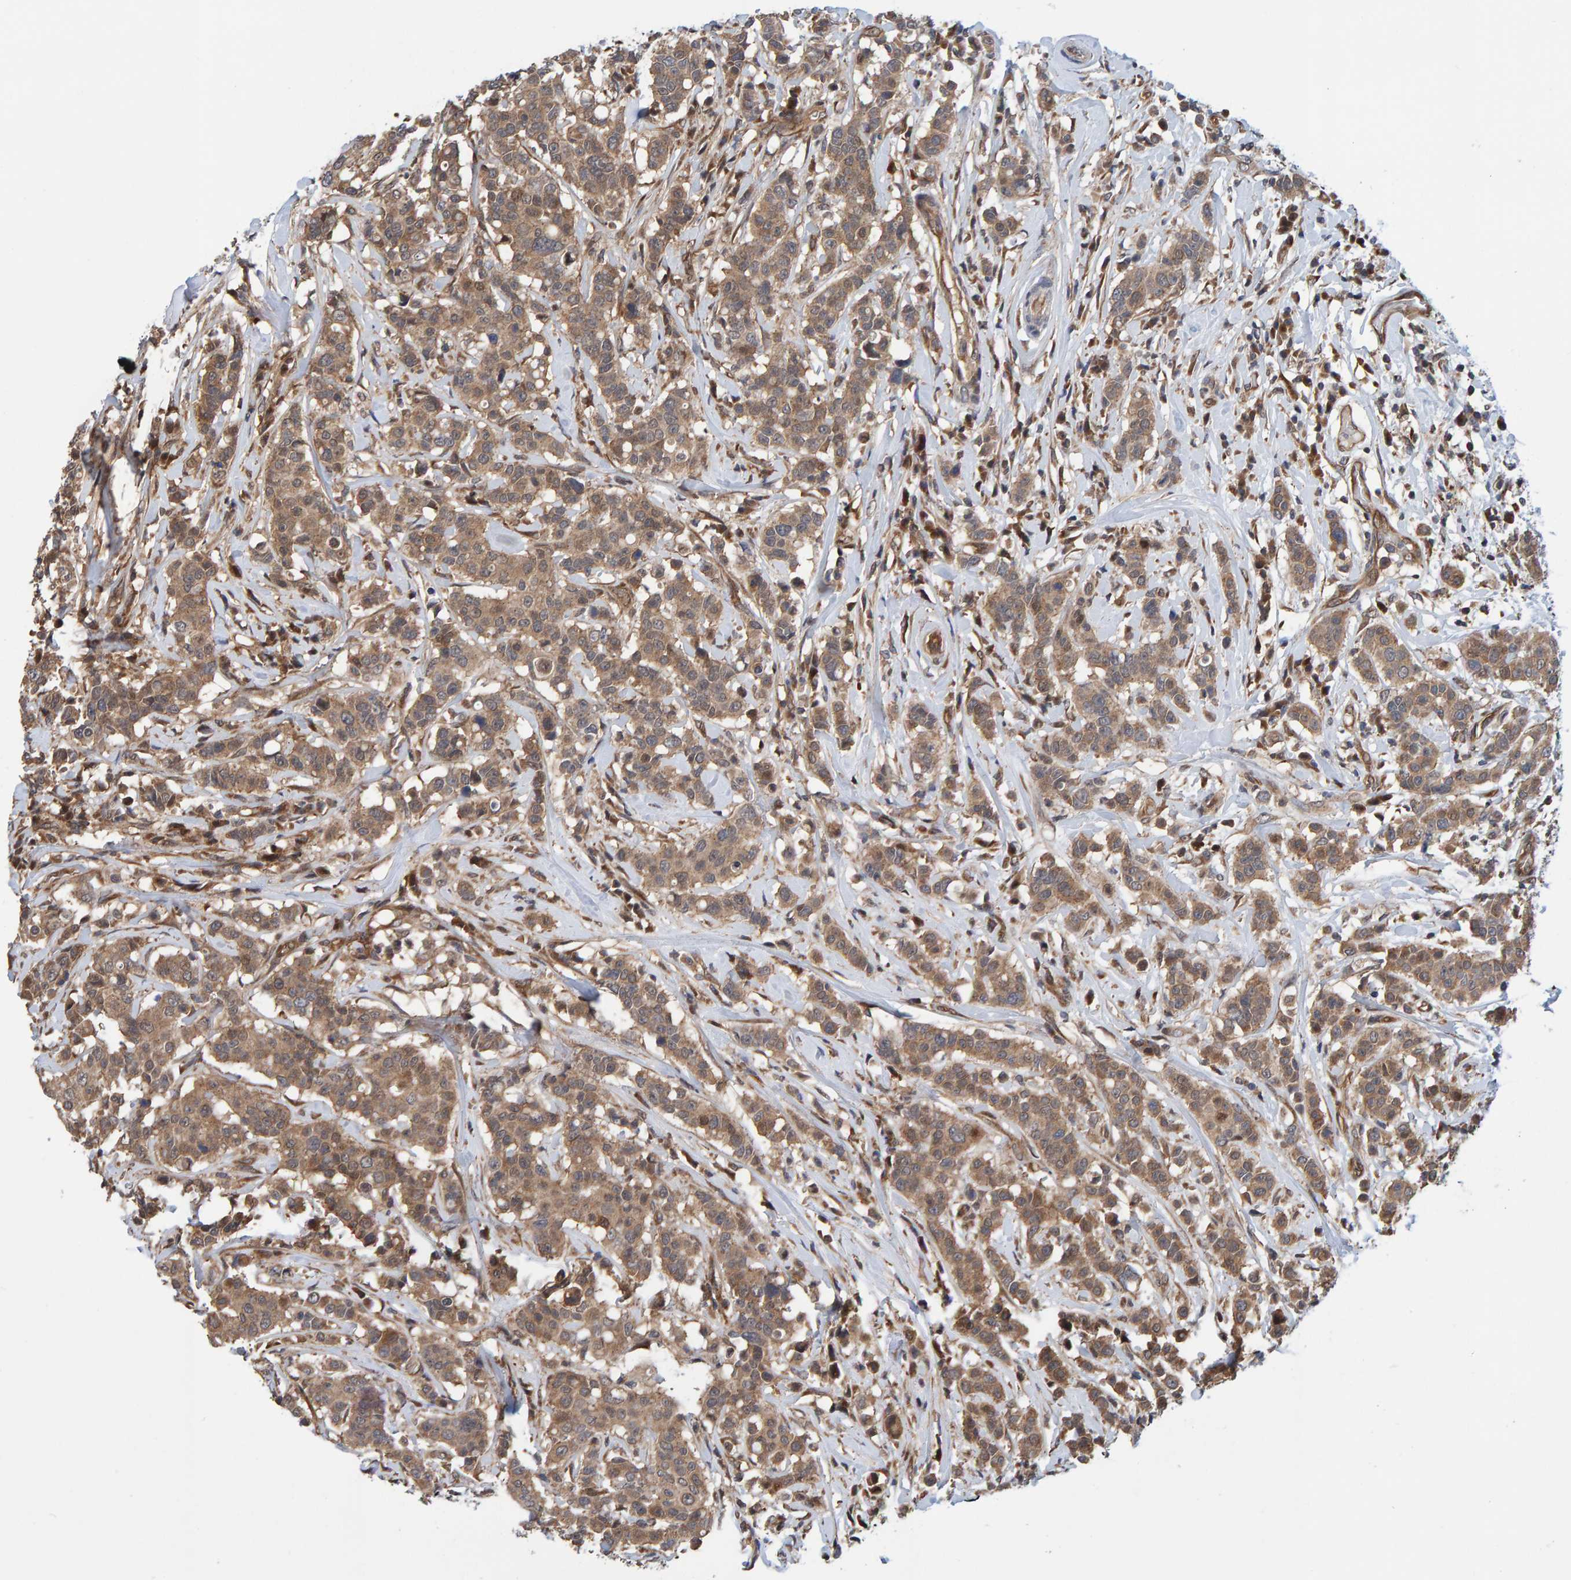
{"staining": {"intensity": "moderate", "quantity": ">75%", "location": "cytoplasmic/membranous"}, "tissue": "breast cancer", "cell_type": "Tumor cells", "image_type": "cancer", "snomed": [{"axis": "morphology", "description": "Duct carcinoma"}, {"axis": "topography", "description": "Breast"}], "caption": "This photomicrograph demonstrates breast intraductal carcinoma stained with immunohistochemistry to label a protein in brown. The cytoplasmic/membranous of tumor cells show moderate positivity for the protein. Nuclei are counter-stained blue.", "gene": "SCRN2", "patient": {"sex": "female", "age": 27}}